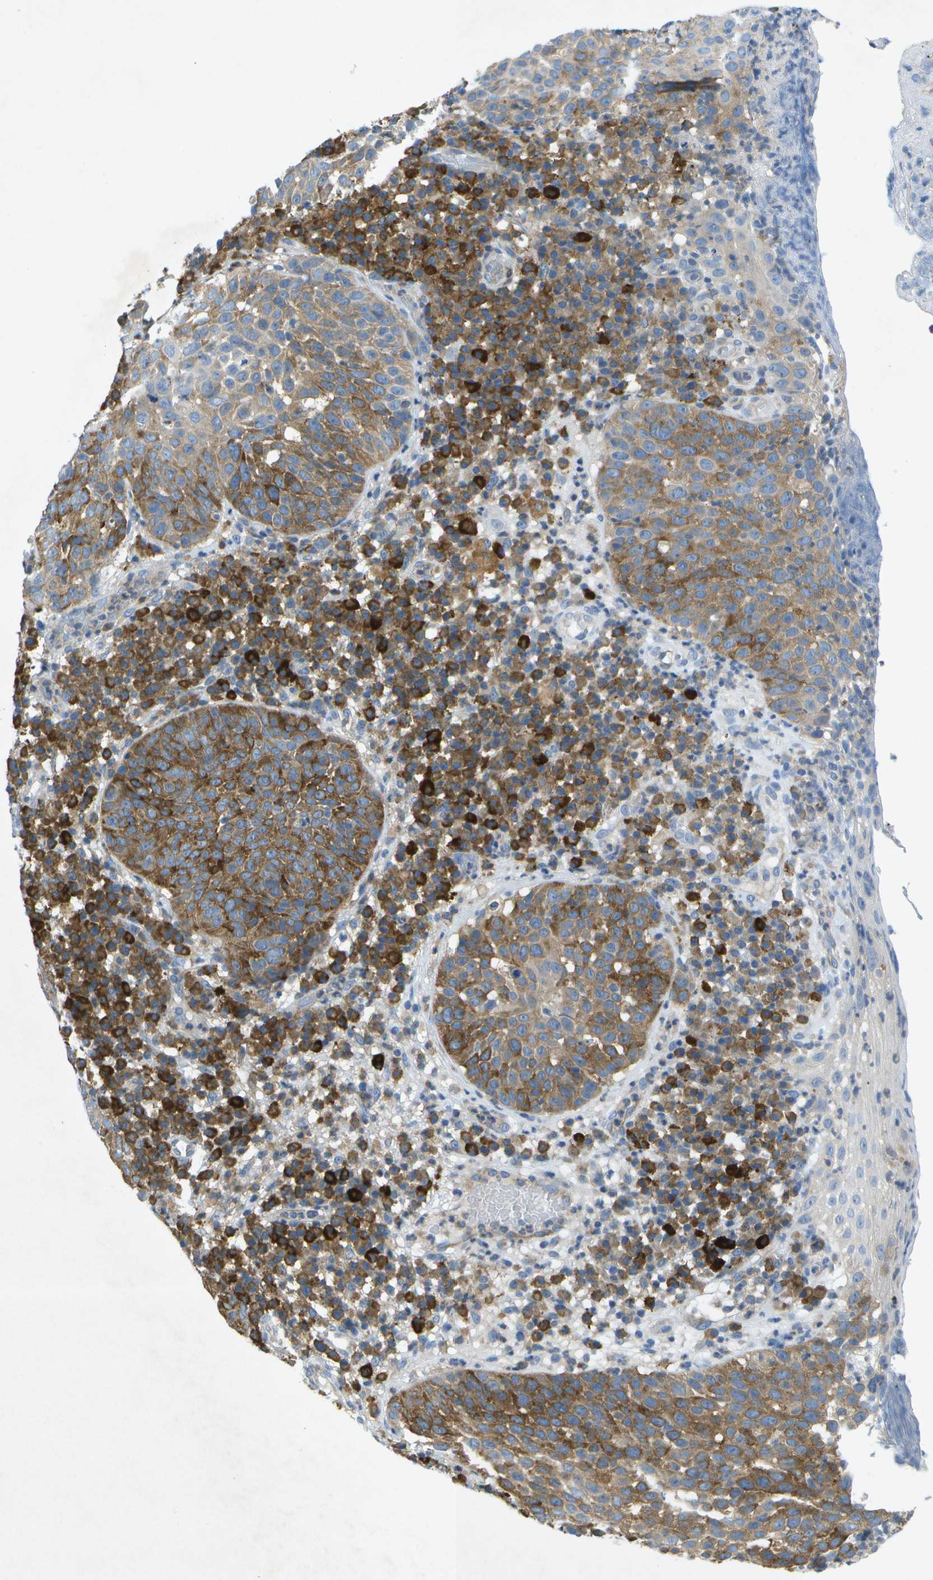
{"staining": {"intensity": "moderate", "quantity": "25%-75%", "location": "cytoplasmic/membranous"}, "tissue": "skin cancer", "cell_type": "Tumor cells", "image_type": "cancer", "snomed": [{"axis": "morphology", "description": "Squamous cell carcinoma in situ, NOS"}, {"axis": "morphology", "description": "Squamous cell carcinoma, NOS"}, {"axis": "topography", "description": "Skin"}], "caption": "Protein expression analysis of human squamous cell carcinoma (skin) reveals moderate cytoplasmic/membranous expression in about 25%-75% of tumor cells.", "gene": "WNK2", "patient": {"sex": "male", "age": 93}}